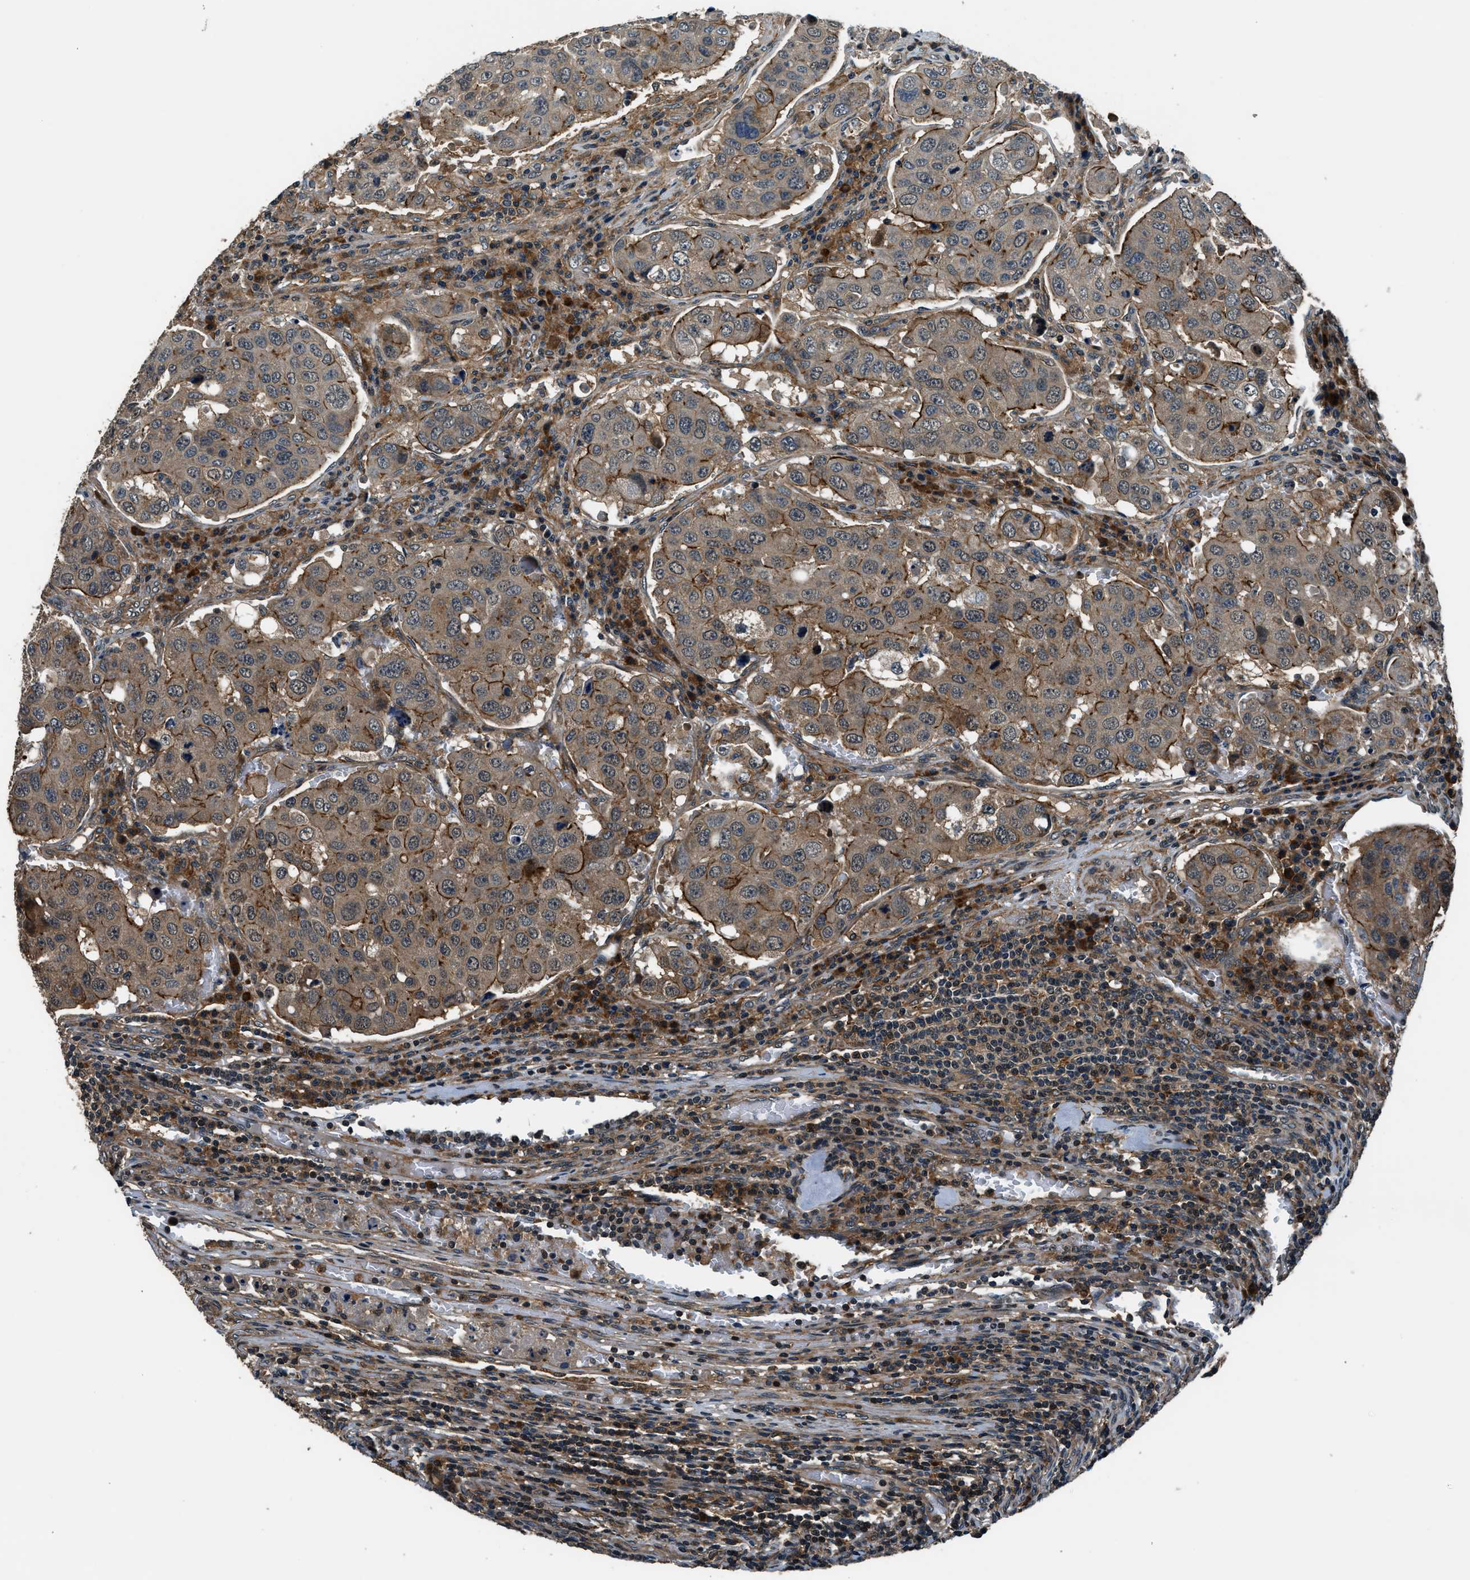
{"staining": {"intensity": "strong", "quantity": "<25%", "location": "cytoplasmic/membranous"}, "tissue": "urothelial cancer", "cell_type": "Tumor cells", "image_type": "cancer", "snomed": [{"axis": "morphology", "description": "Urothelial carcinoma, High grade"}, {"axis": "topography", "description": "Lymph node"}, {"axis": "topography", "description": "Urinary bladder"}], "caption": "Strong cytoplasmic/membranous positivity for a protein is seen in approximately <25% of tumor cells of high-grade urothelial carcinoma using immunohistochemistry (IHC).", "gene": "ARHGEF11", "patient": {"sex": "male", "age": 51}}